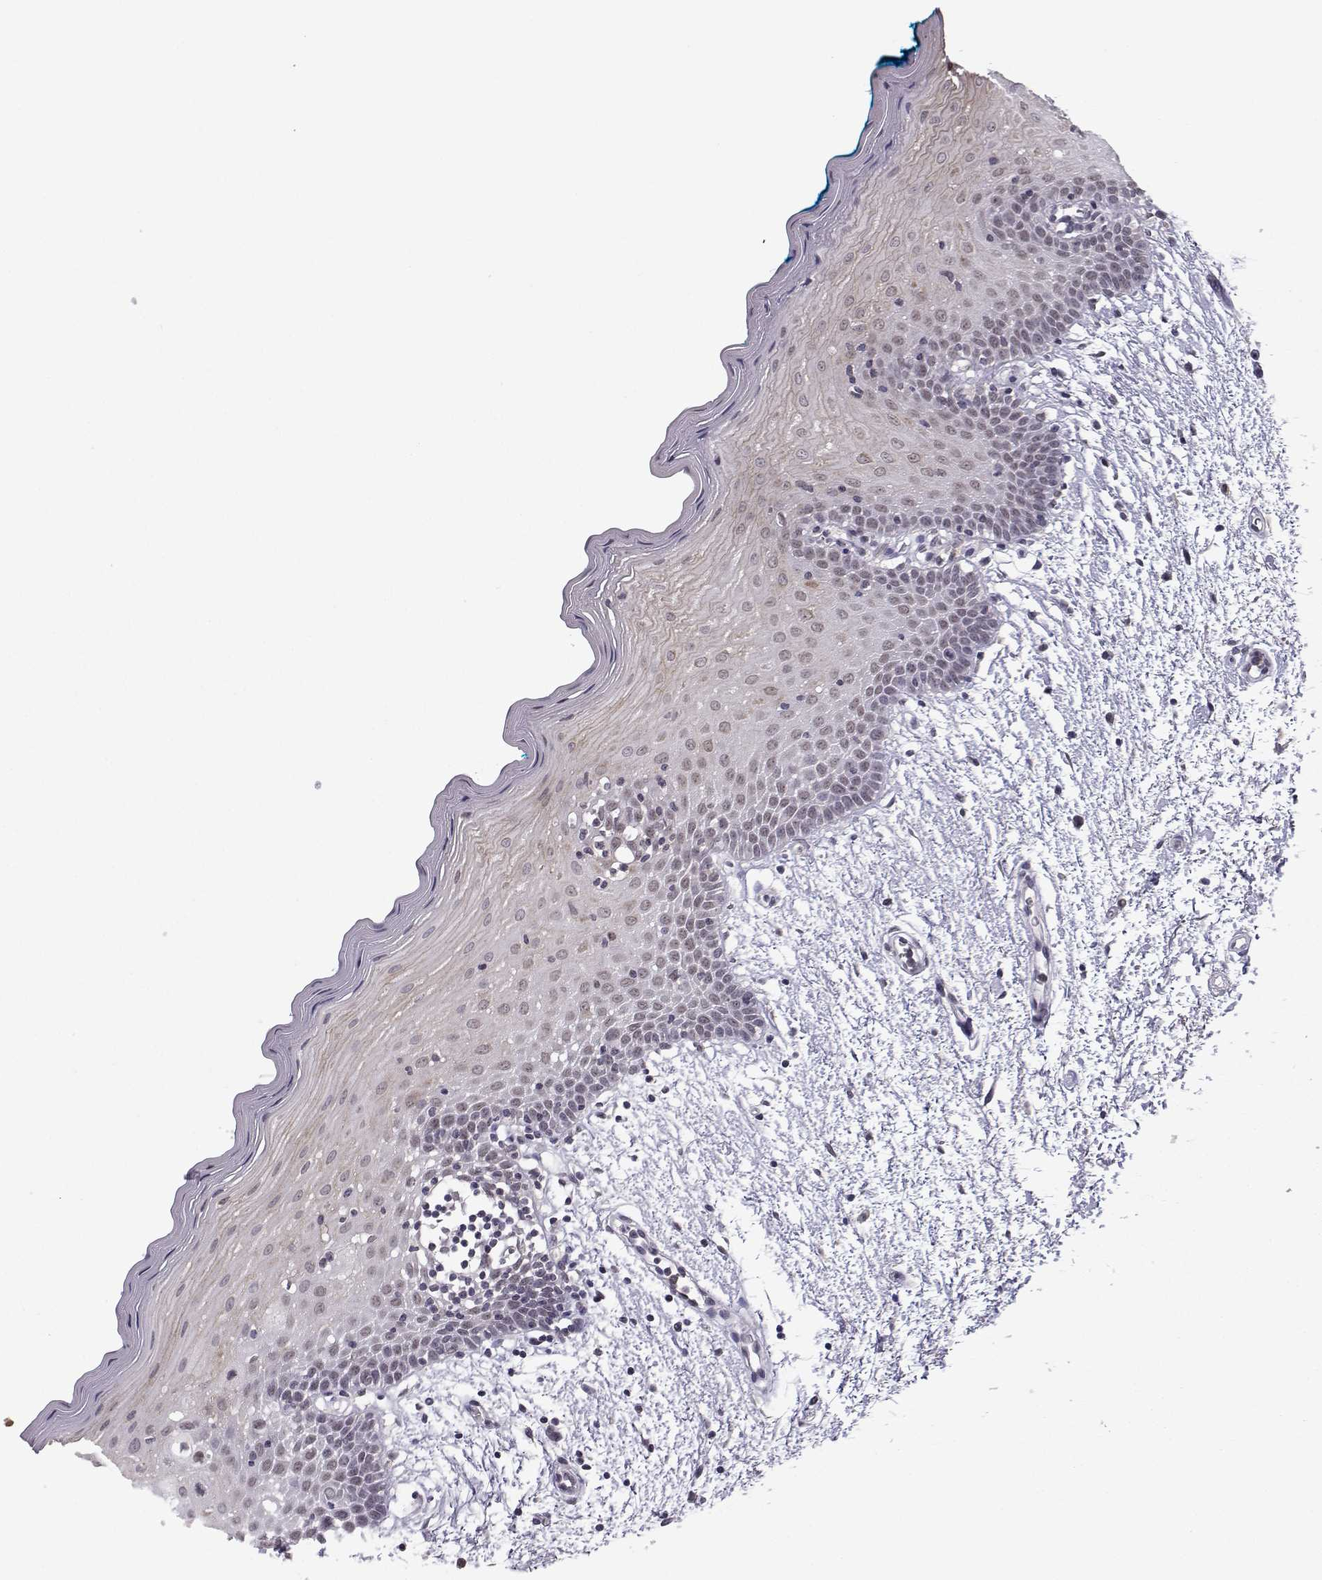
{"staining": {"intensity": "negative", "quantity": "none", "location": "none"}, "tissue": "oral mucosa", "cell_type": "Squamous epithelial cells", "image_type": "normal", "snomed": [{"axis": "morphology", "description": "Normal tissue, NOS"}, {"axis": "morphology", "description": "Squamous cell carcinoma, NOS"}, {"axis": "topography", "description": "Oral tissue"}, {"axis": "topography", "description": "Head-Neck"}], "caption": "Histopathology image shows no significant protein expression in squamous epithelial cells of benign oral mucosa.", "gene": "KIF13B", "patient": {"sex": "female", "age": 75}}